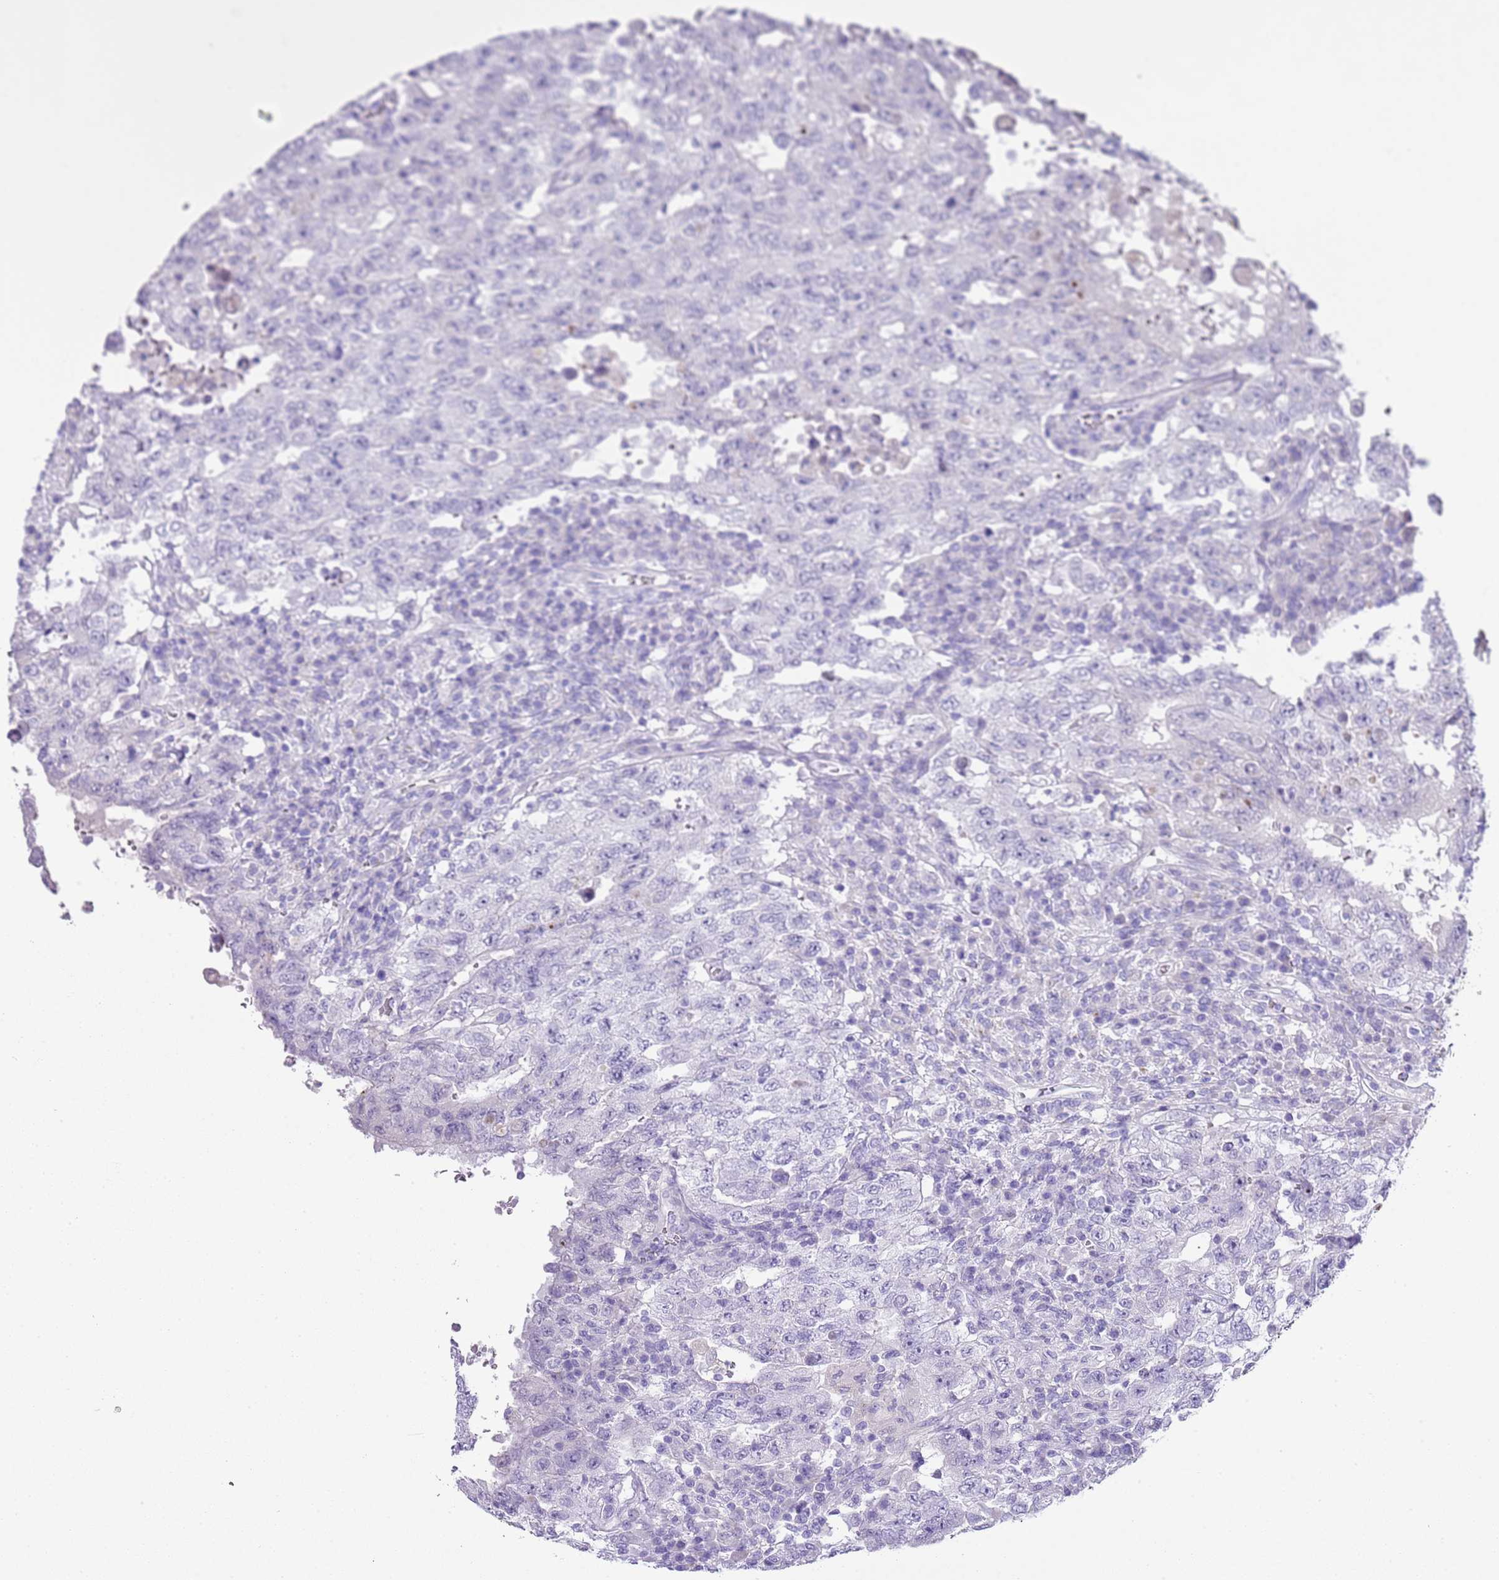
{"staining": {"intensity": "negative", "quantity": "none", "location": "none"}, "tissue": "testis cancer", "cell_type": "Tumor cells", "image_type": "cancer", "snomed": [{"axis": "morphology", "description": "Carcinoma, Embryonal, NOS"}, {"axis": "topography", "description": "Testis"}], "caption": "Immunohistochemical staining of human testis embryonal carcinoma shows no significant expression in tumor cells.", "gene": "ABHD17C", "patient": {"sex": "male", "age": 26}}